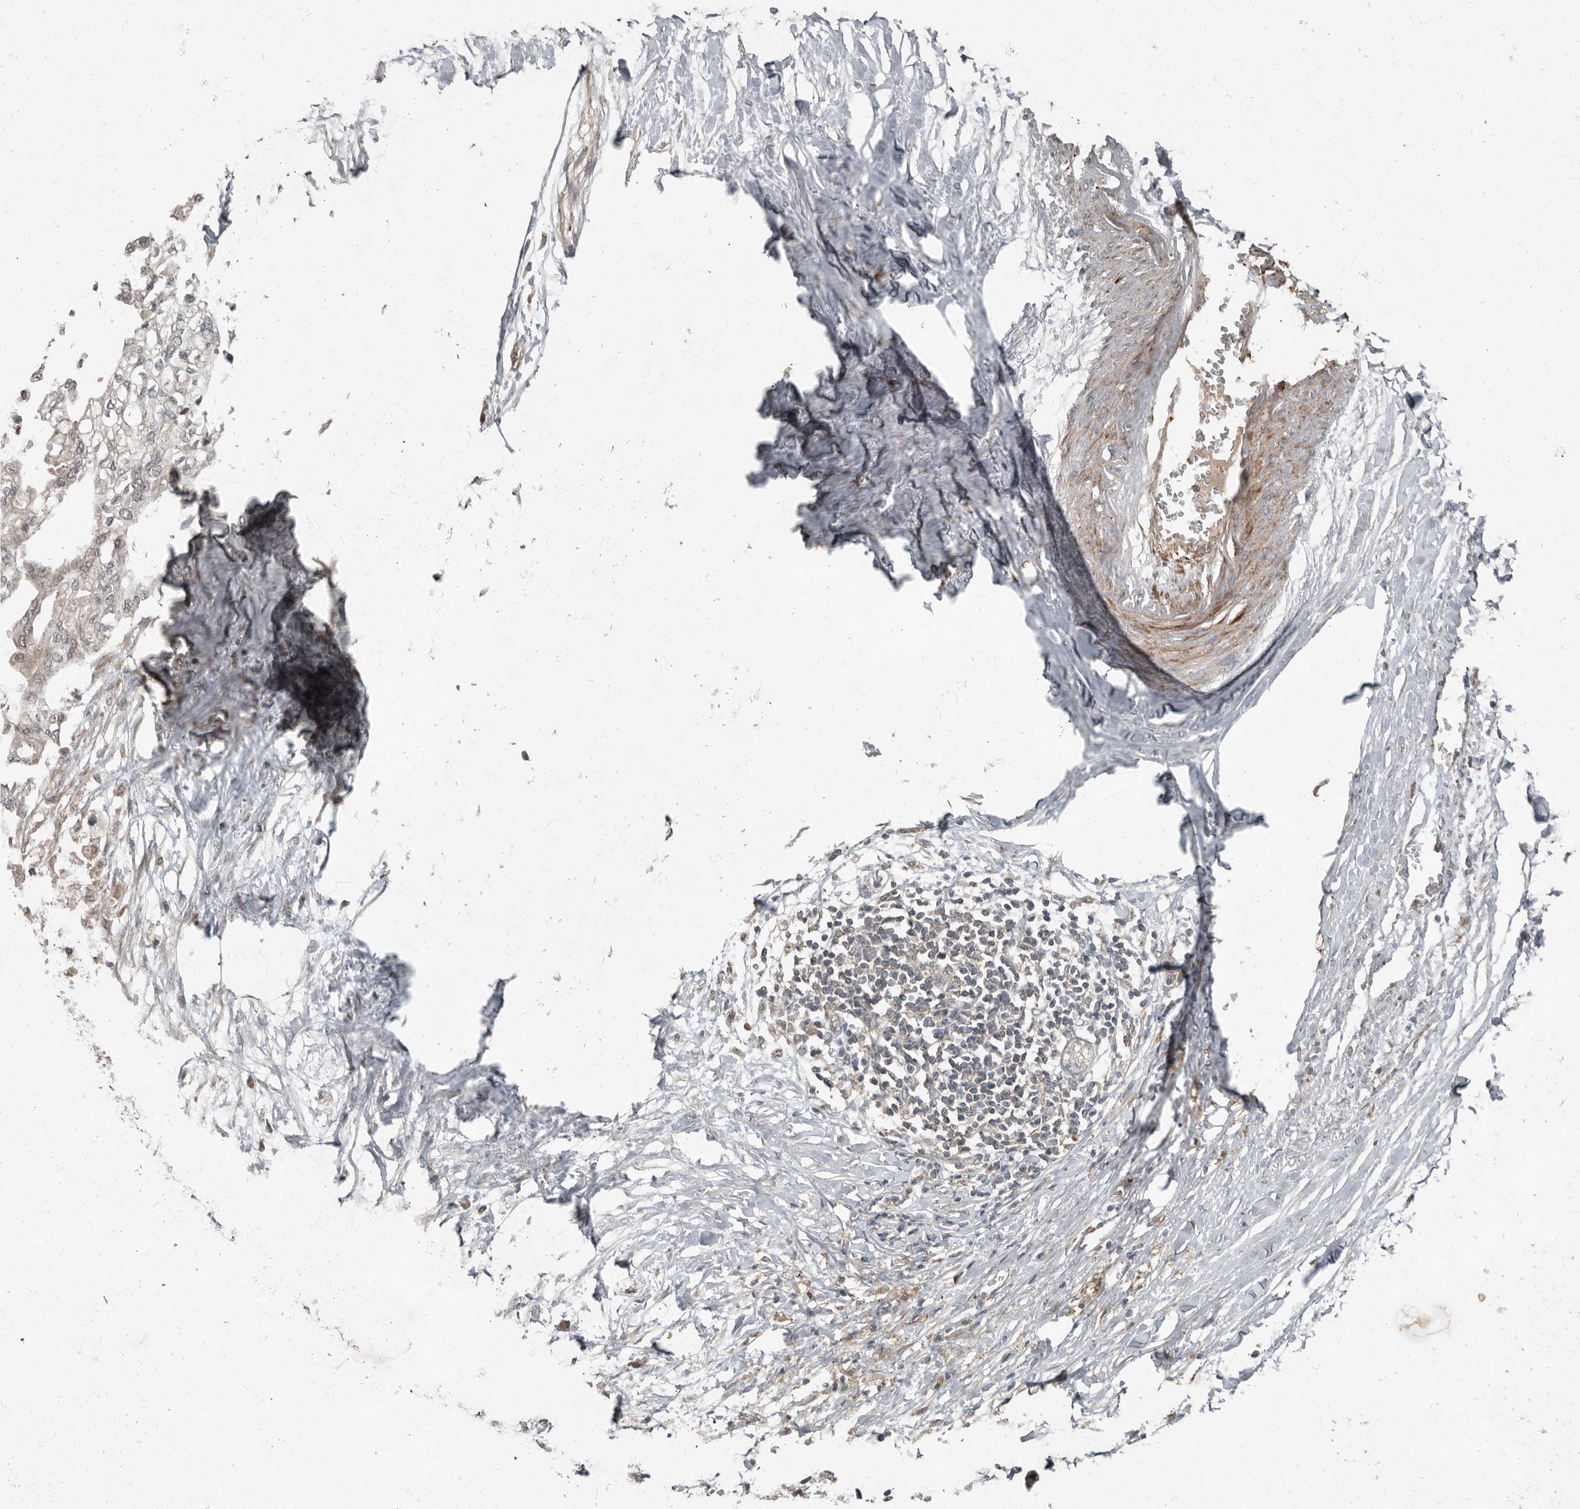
{"staining": {"intensity": "weak", "quantity": "<25%", "location": "cytoplasmic/membranous"}, "tissue": "pancreatic cancer", "cell_type": "Tumor cells", "image_type": "cancer", "snomed": [{"axis": "morphology", "description": "Normal tissue, NOS"}, {"axis": "morphology", "description": "Adenocarcinoma, NOS"}, {"axis": "topography", "description": "Pancreas"}, {"axis": "topography", "description": "Duodenum"}], "caption": "DAB (3,3'-diaminobenzidine) immunohistochemical staining of pancreatic cancer (adenocarcinoma) shows no significant staining in tumor cells. (DAB (3,3'-diaminobenzidine) immunohistochemistry (IHC) with hematoxylin counter stain).", "gene": "SLC6A7", "patient": {"sex": "female", "age": 60}}